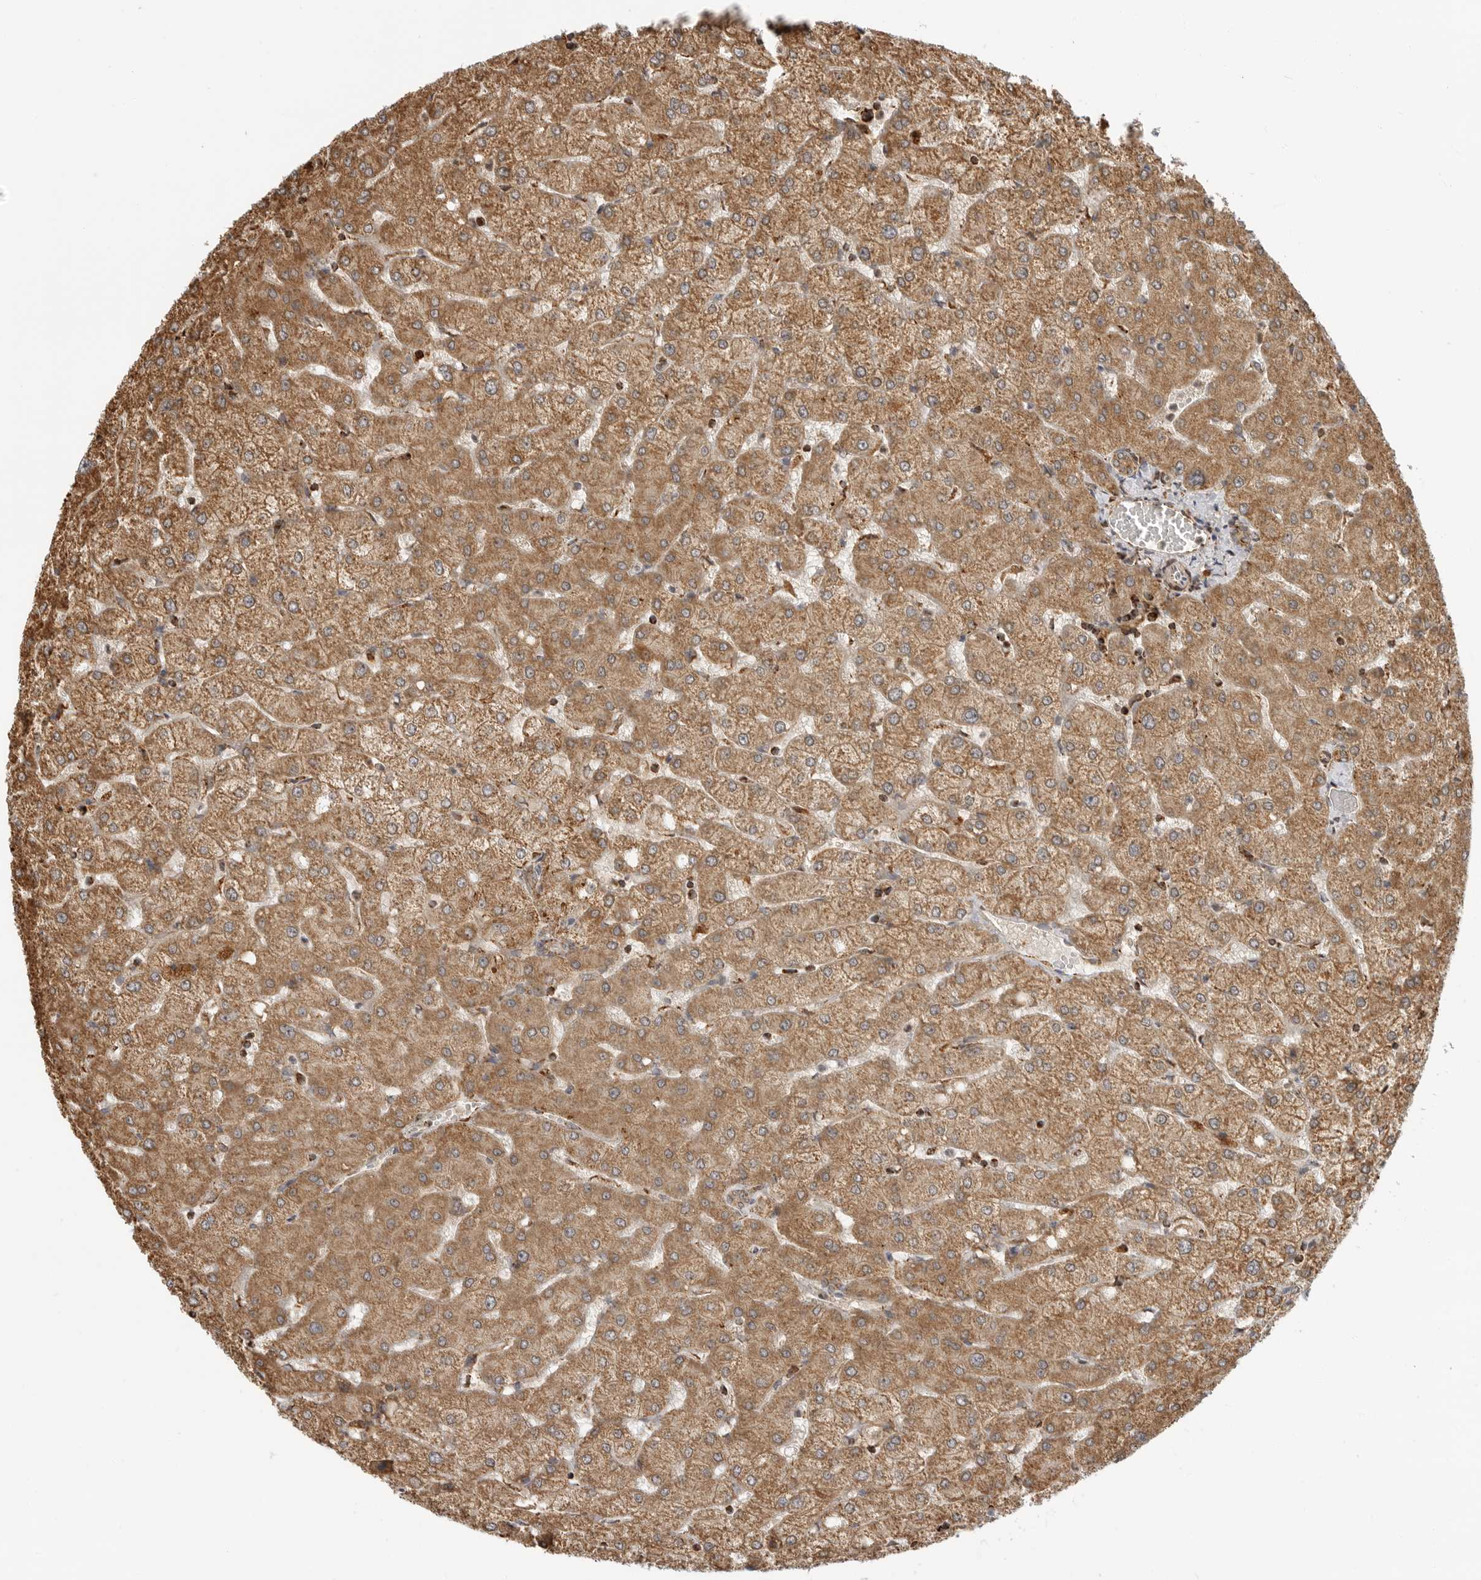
{"staining": {"intensity": "moderate", "quantity": ">75%", "location": "cytoplasmic/membranous"}, "tissue": "liver", "cell_type": "Cholangiocytes", "image_type": "normal", "snomed": [{"axis": "morphology", "description": "Normal tissue, NOS"}, {"axis": "topography", "description": "Liver"}], "caption": "This micrograph exhibits immunohistochemistry staining of benign human liver, with medium moderate cytoplasmic/membranous expression in about >75% of cholangiocytes.", "gene": "BMP2K", "patient": {"sex": "female", "age": 54}}